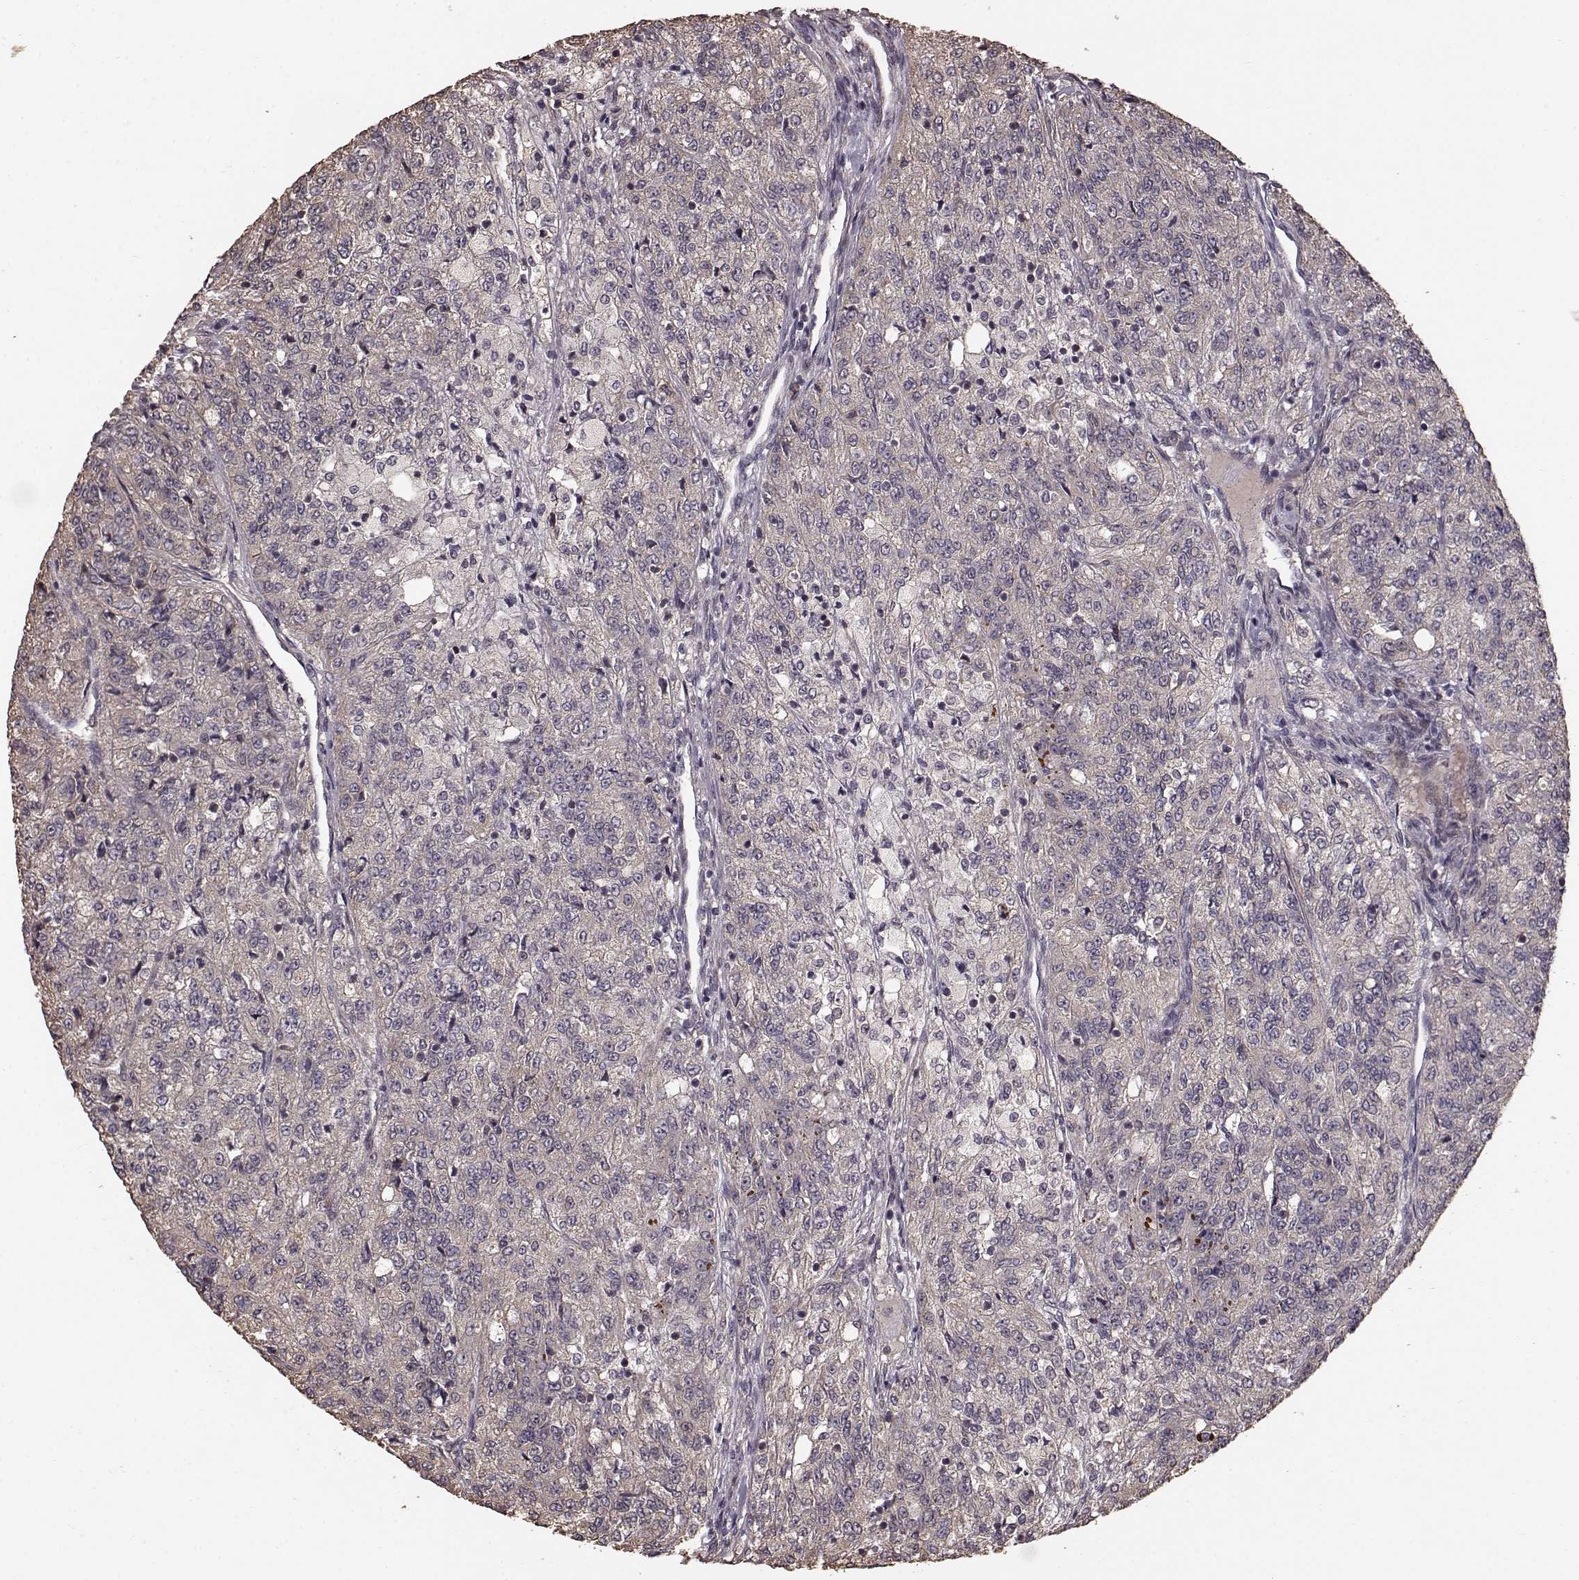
{"staining": {"intensity": "moderate", "quantity": "<25%", "location": "cytoplasmic/membranous"}, "tissue": "renal cancer", "cell_type": "Tumor cells", "image_type": "cancer", "snomed": [{"axis": "morphology", "description": "Adenocarcinoma, NOS"}, {"axis": "topography", "description": "Kidney"}], "caption": "Immunohistochemistry of human renal cancer (adenocarcinoma) displays low levels of moderate cytoplasmic/membranous expression in approximately <25% of tumor cells.", "gene": "USP15", "patient": {"sex": "female", "age": 63}}